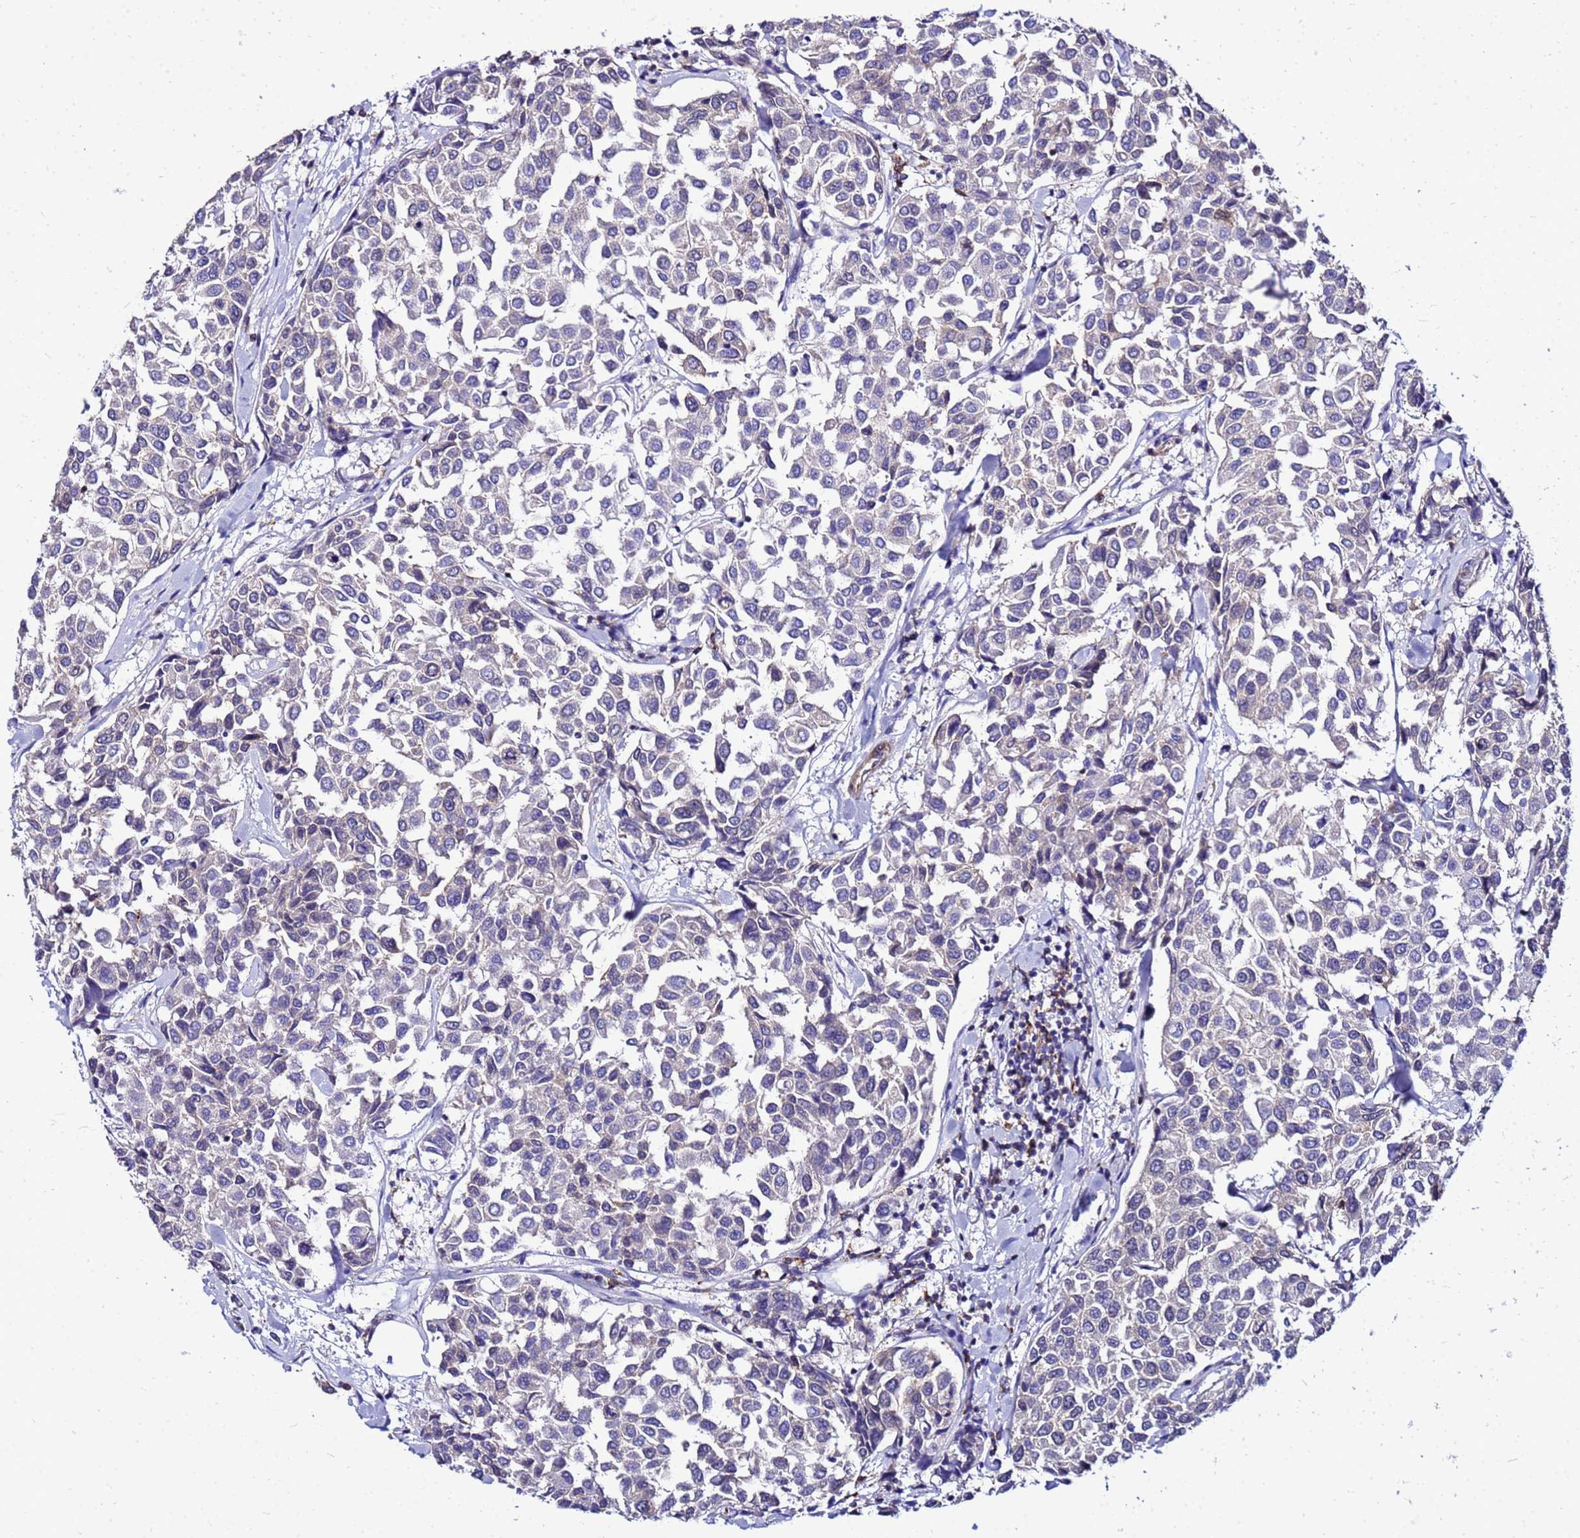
{"staining": {"intensity": "negative", "quantity": "none", "location": "none"}, "tissue": "breast cancer", "cell_type": "Tumor cells", "image_type": "cancer", "snomed": [{"axis": "morphology", "description": "Duct carcinoma"}, {"axis": "topography", "description": "Breast"}], "caption": "Micrograph shows no protein positivity in tumor cells of breast infiltrating ductal carcinoma tissue.", "gene": "DBNDD2", "patient": {"sex": "female", "age": 55}}